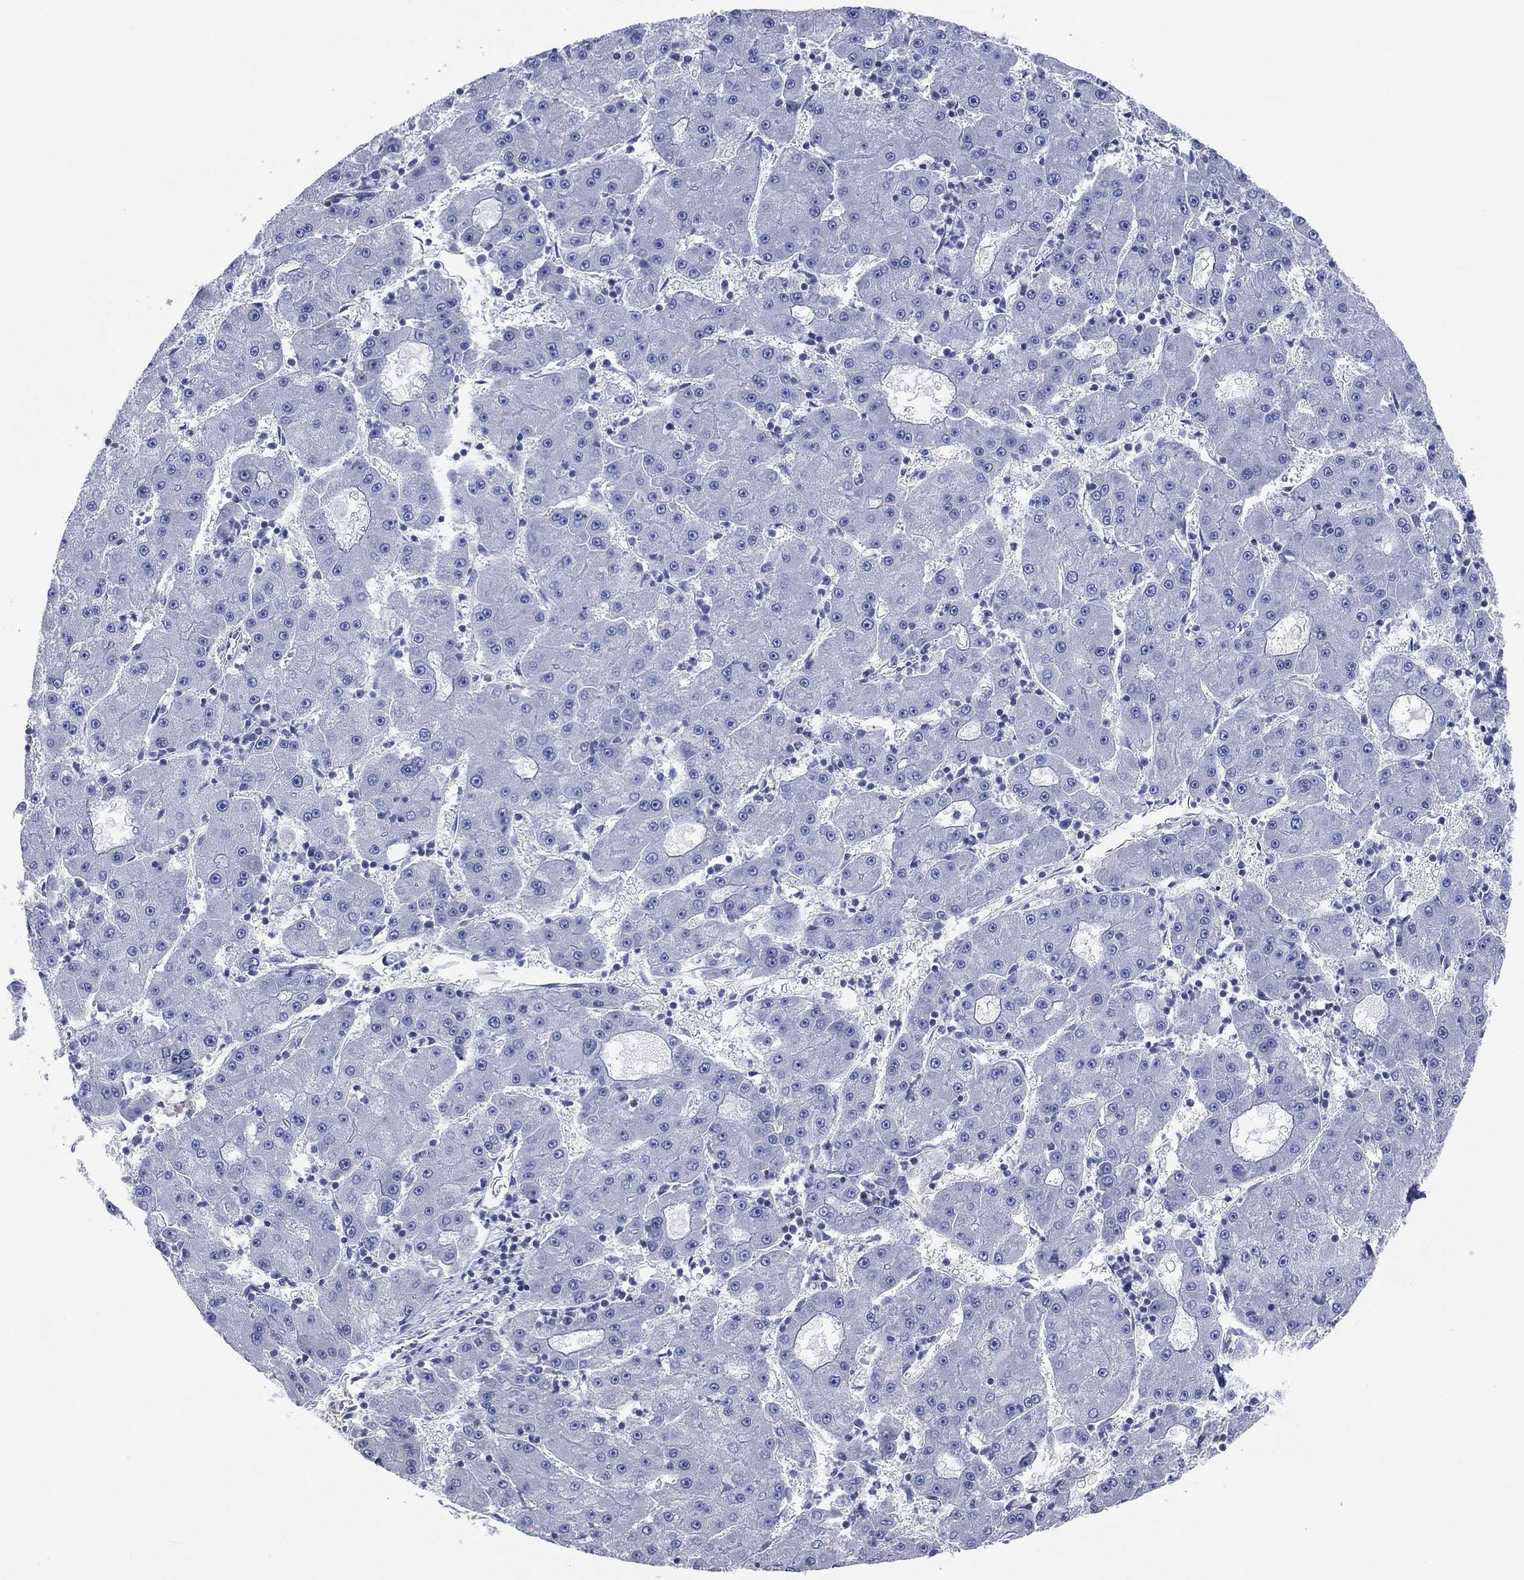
{"staining": {"intensity": "negative", "quantity": "none", "location": "none"}, "tissue": "liver cancer", "cell_type": "Tumor cells", "image_type": "cancer", "snomed": [{"axis": "morphology", "description": "Carcinoma, Hepatocellular, NOS"}, {"axis": "topography", "description": "Liver"}], "caption": "Micrograph shows no significant protein expression in tumor cells of liver cancer (hepatocellular carcinoma).", "gene": "CFTR", "patient": {"sex": "male", "age": 73}}